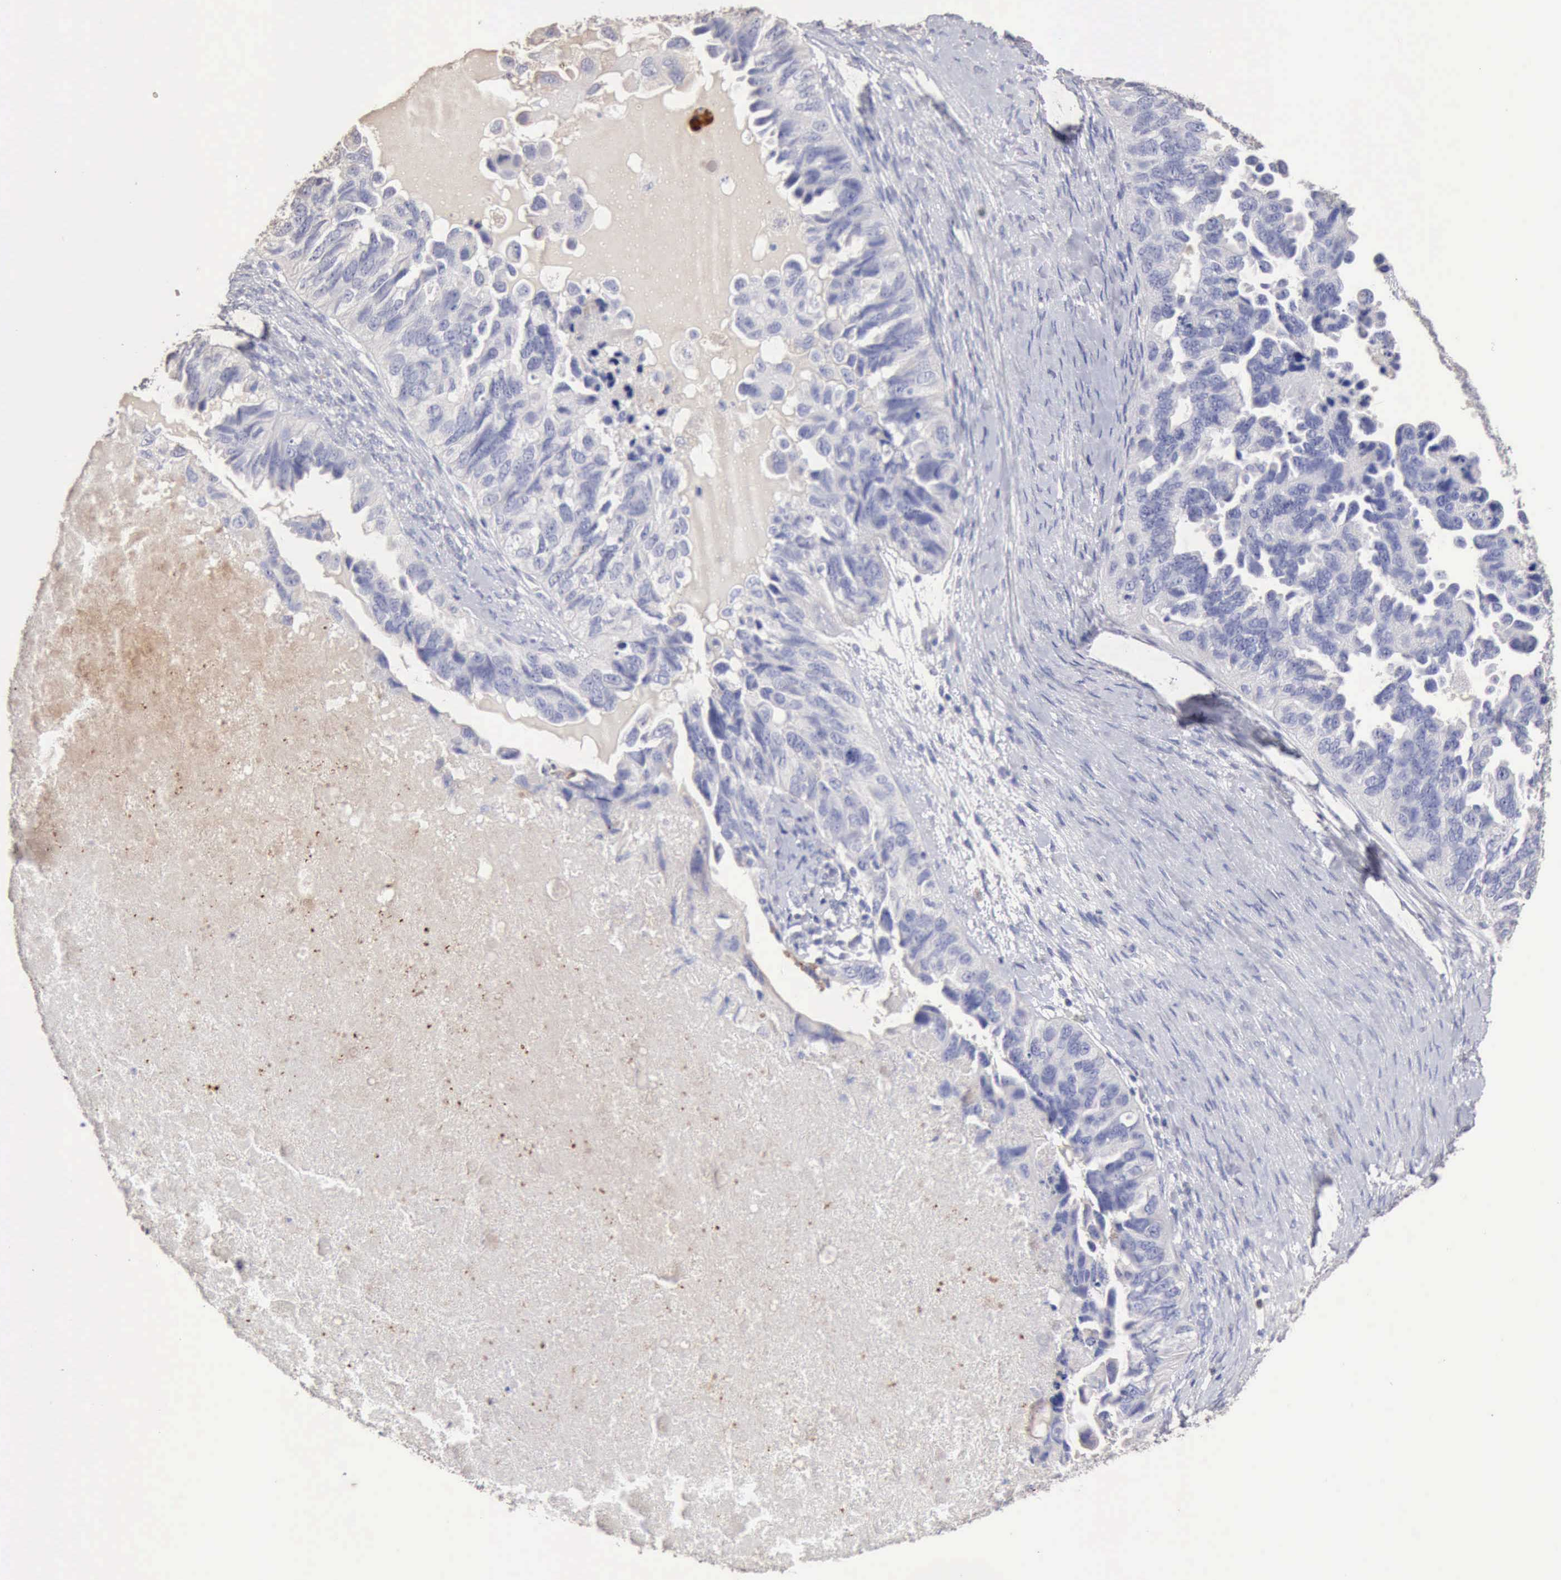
{"staining": {"intensity": "negative", "quantity": "none", "location": "none"}, "tissue": "ovarian cancer", "cell_type": "Tumor cells", "image_type": "cancer", "snomed": [{"axis": "morphology", "description": "Cystadenocarcinoma, serous, NOS"}, {"axis": "topography", "description": "Ovary"}], "caption": "High magnification brightfield microscopy of ovarian serous cystadenocarcinoma stained with DAB (brown) and counterstained with hematoxylin (blue): tumor cells show no significant positivity.", "gene": "KRT6B", "patient": {"sex": "female", "age": 82}}